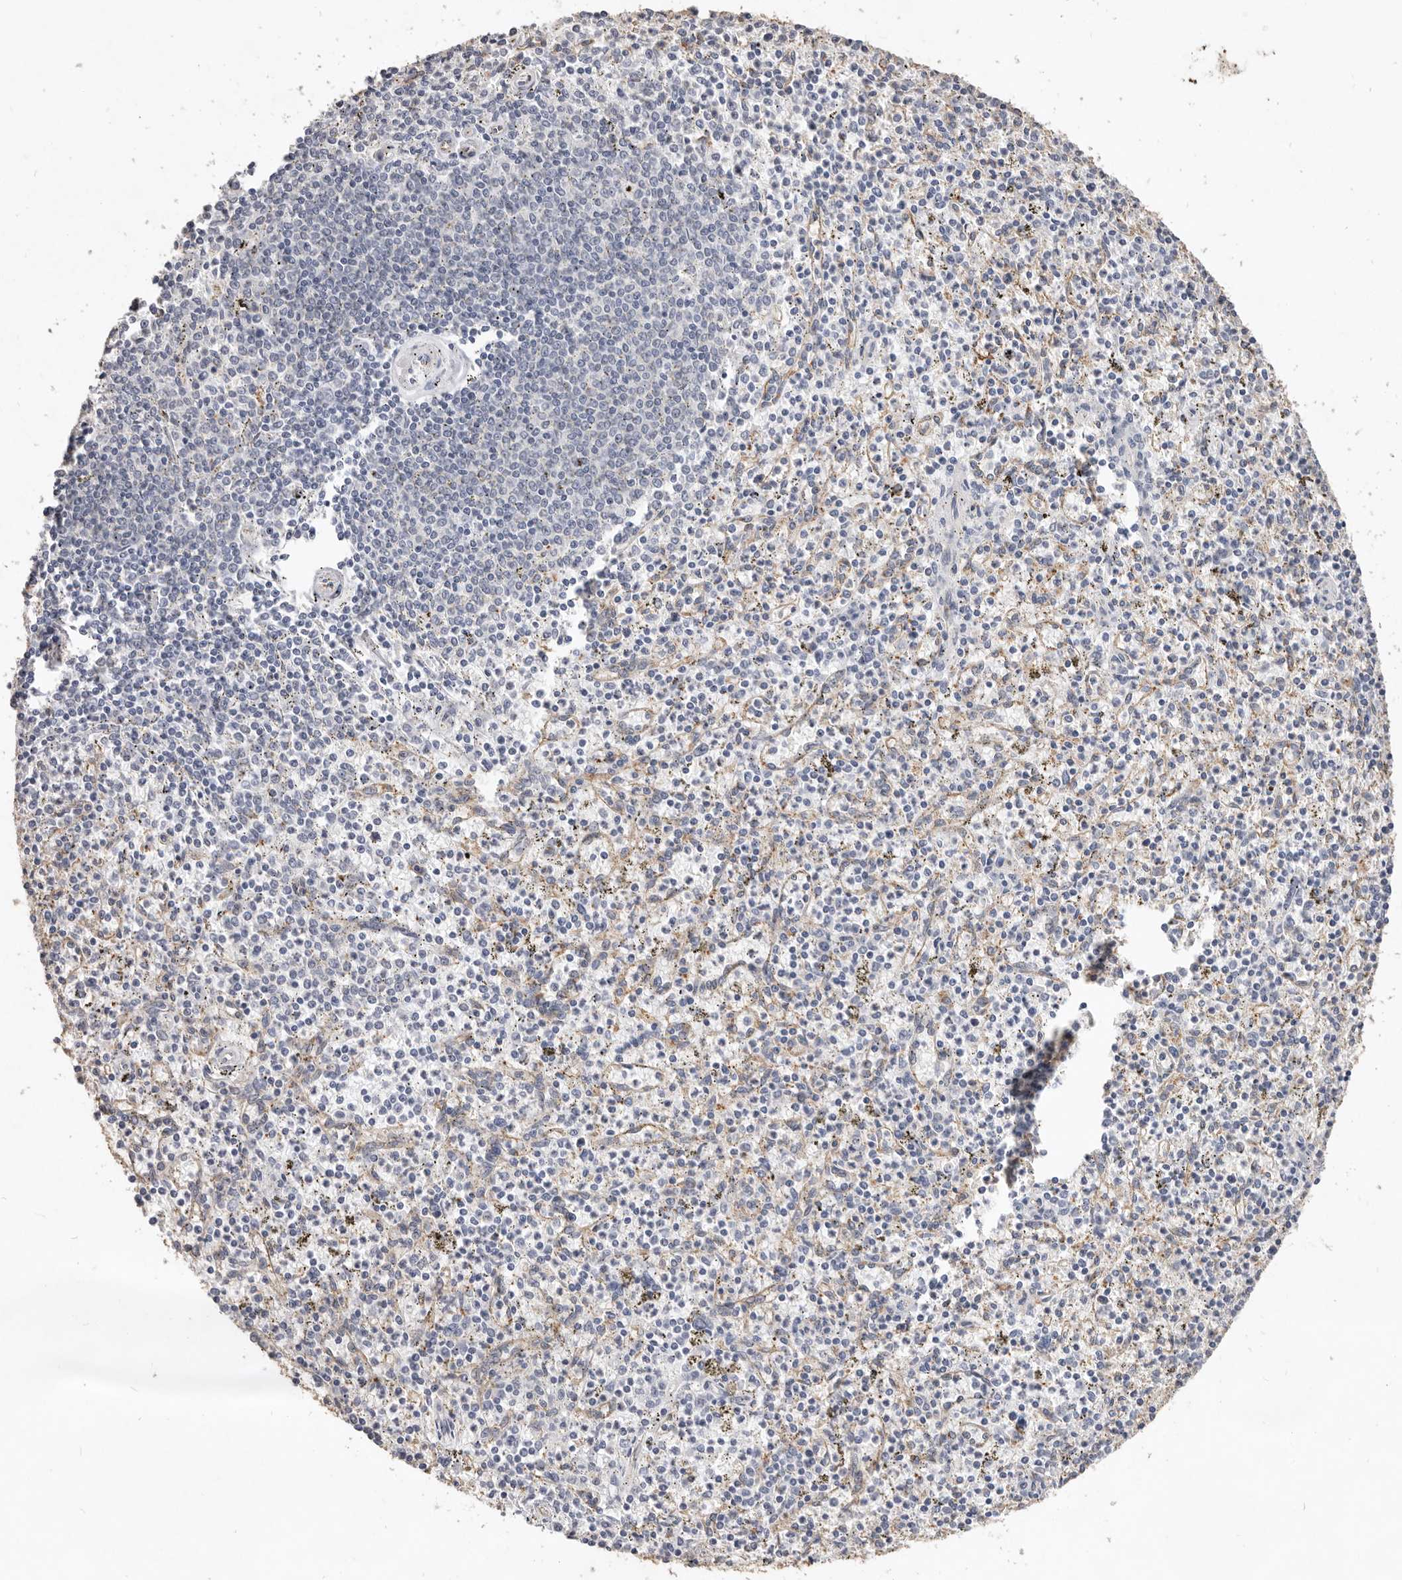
{"staining": {"intensity": "negative", "quantity": "none", "location": "none"}, "tissue": "spleen", "cell_type": "Cells in red pulp", "image_type": "normal", "snomed": [{"axis": "morphology", "description": "Normal tissue, NOS"}, {"axis": "topography", "description": "Spleen"}], "caption": "Cells in red pulp show no significant protein expression in benign spleen. (DAB (3,3'-diaminobenzidine) IHC visualized using brightfield microscopy, high magnification).", "gene": "ZYG11B", "patient": {"sex": "male", "age": 72}}